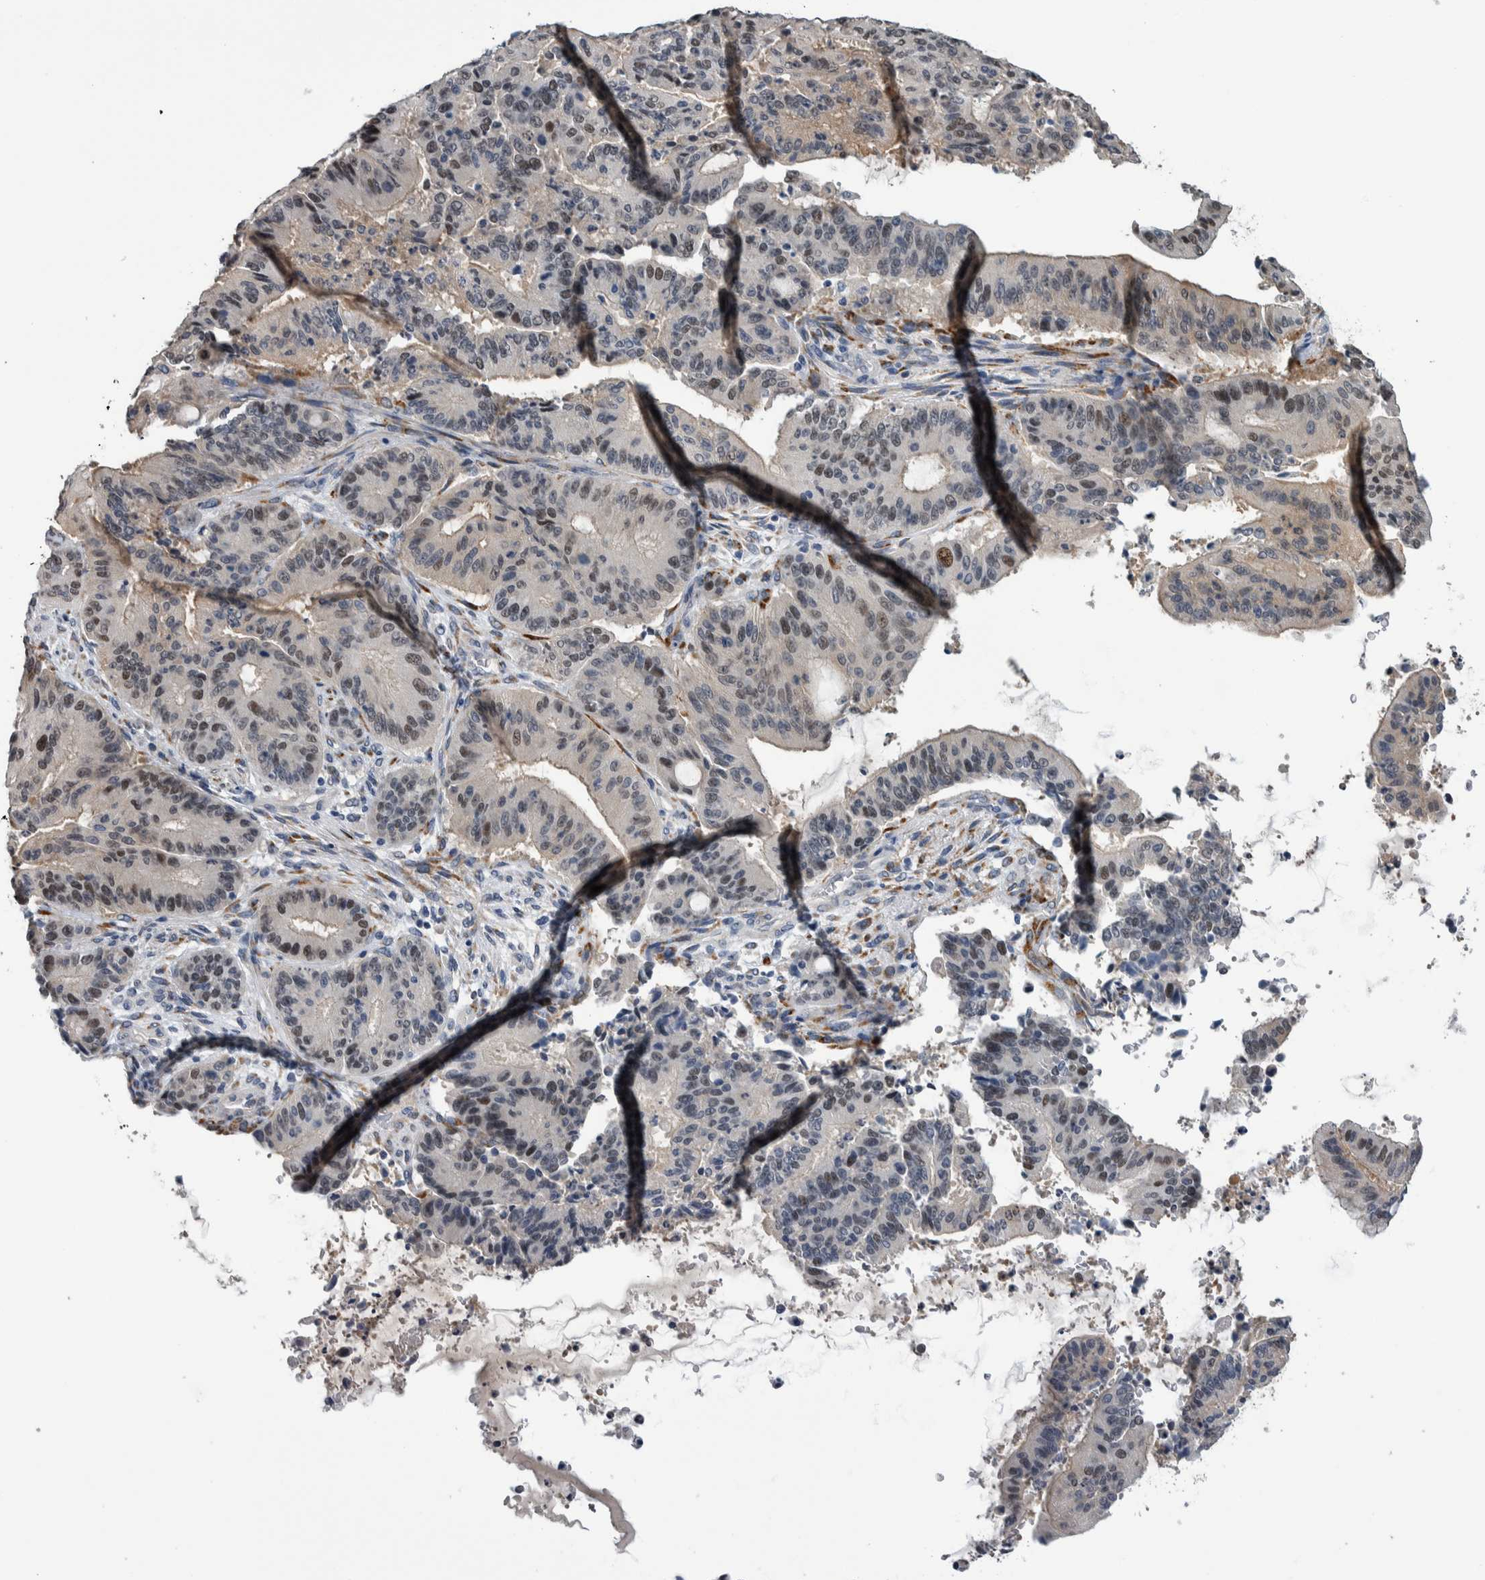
{"staining": {"intensity": "weak", "quantity": "<25%", "location": "nuclear"}, "tissue": "liver cancer", "cell_type": "Tumor cells", "image_type": "cancer", "snomed": [{"axis": "morphology", "description": "Normal tissue, NOS"}, {"axis": "morphology", "description": "Cholangiocarcinoma"}, {"axis": "topography", "description": "Liver"}, {"axis": "topography", "description": "Peripheral nerve tissue"}], "caption": "High power microscopy histopathology image of an IHC photomicrograph of cholangiocarcinoma (liver), revealing no significant positivity in tumor cells.", "gene": "COL14A1", "patient": {"sex": "female", "age": 73}}